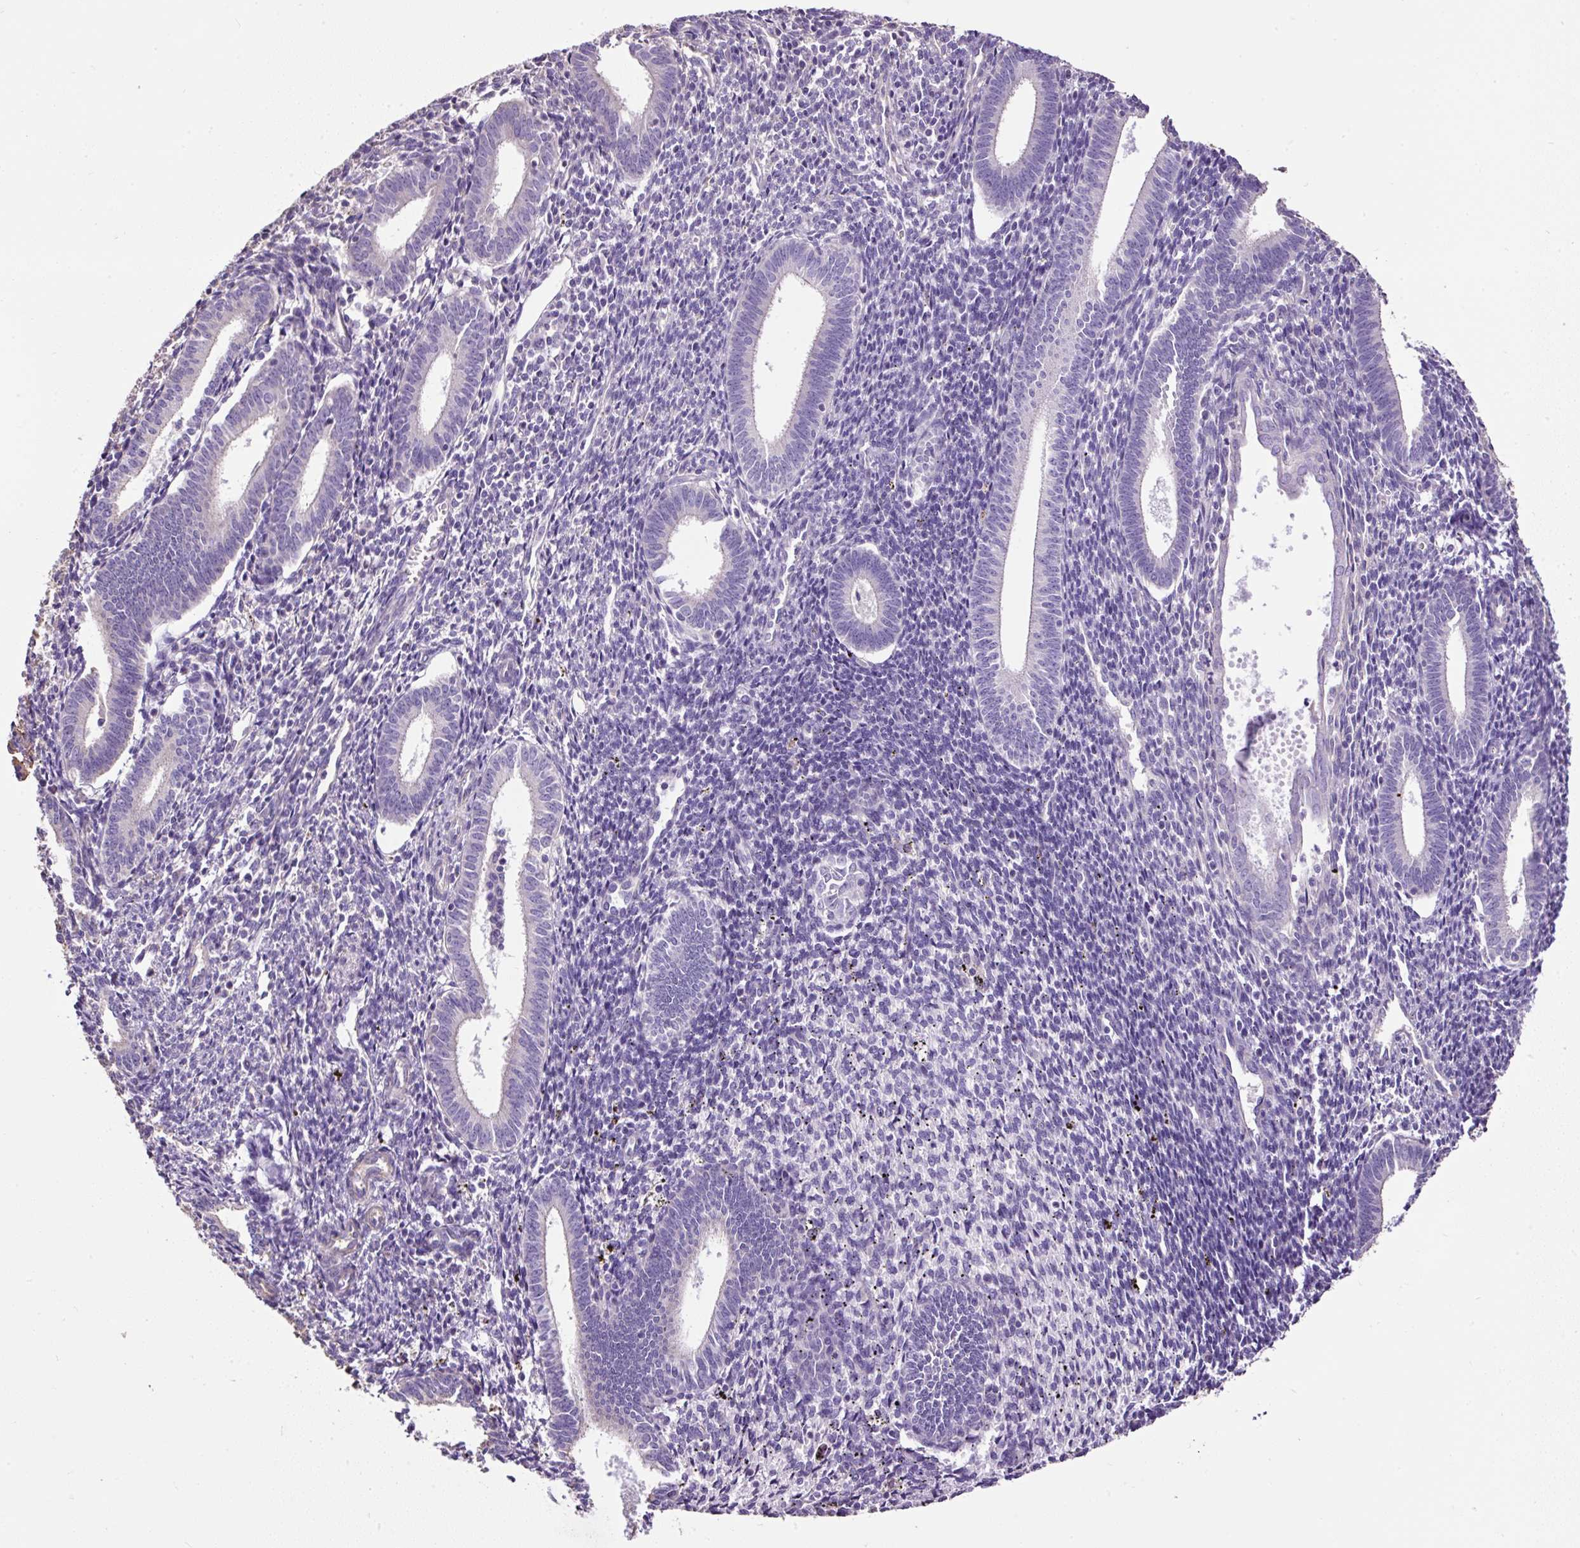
{"staining": {"intensity": "negative", "quantity": "none", "location": "none"}, "tissue": "endometrium", "cell_type": "Cells in endometrial stroma", "image_type": "normal", "snomed": [{"axis": "morphology", "description": "Normal tissue, NOS"}, {"axis": "topography", "description": "Endometrium"}], "caption": "The immunohistochemistry (IHC) histopathology image has no significant staining in cells in endometrial stroma of endometrium. (DAB (3,3'-diaminobenzidine) IHC with hematoxylin counter stain).", "gene": "PDIA2", "patient": {"sex": "female", "age": 41}}